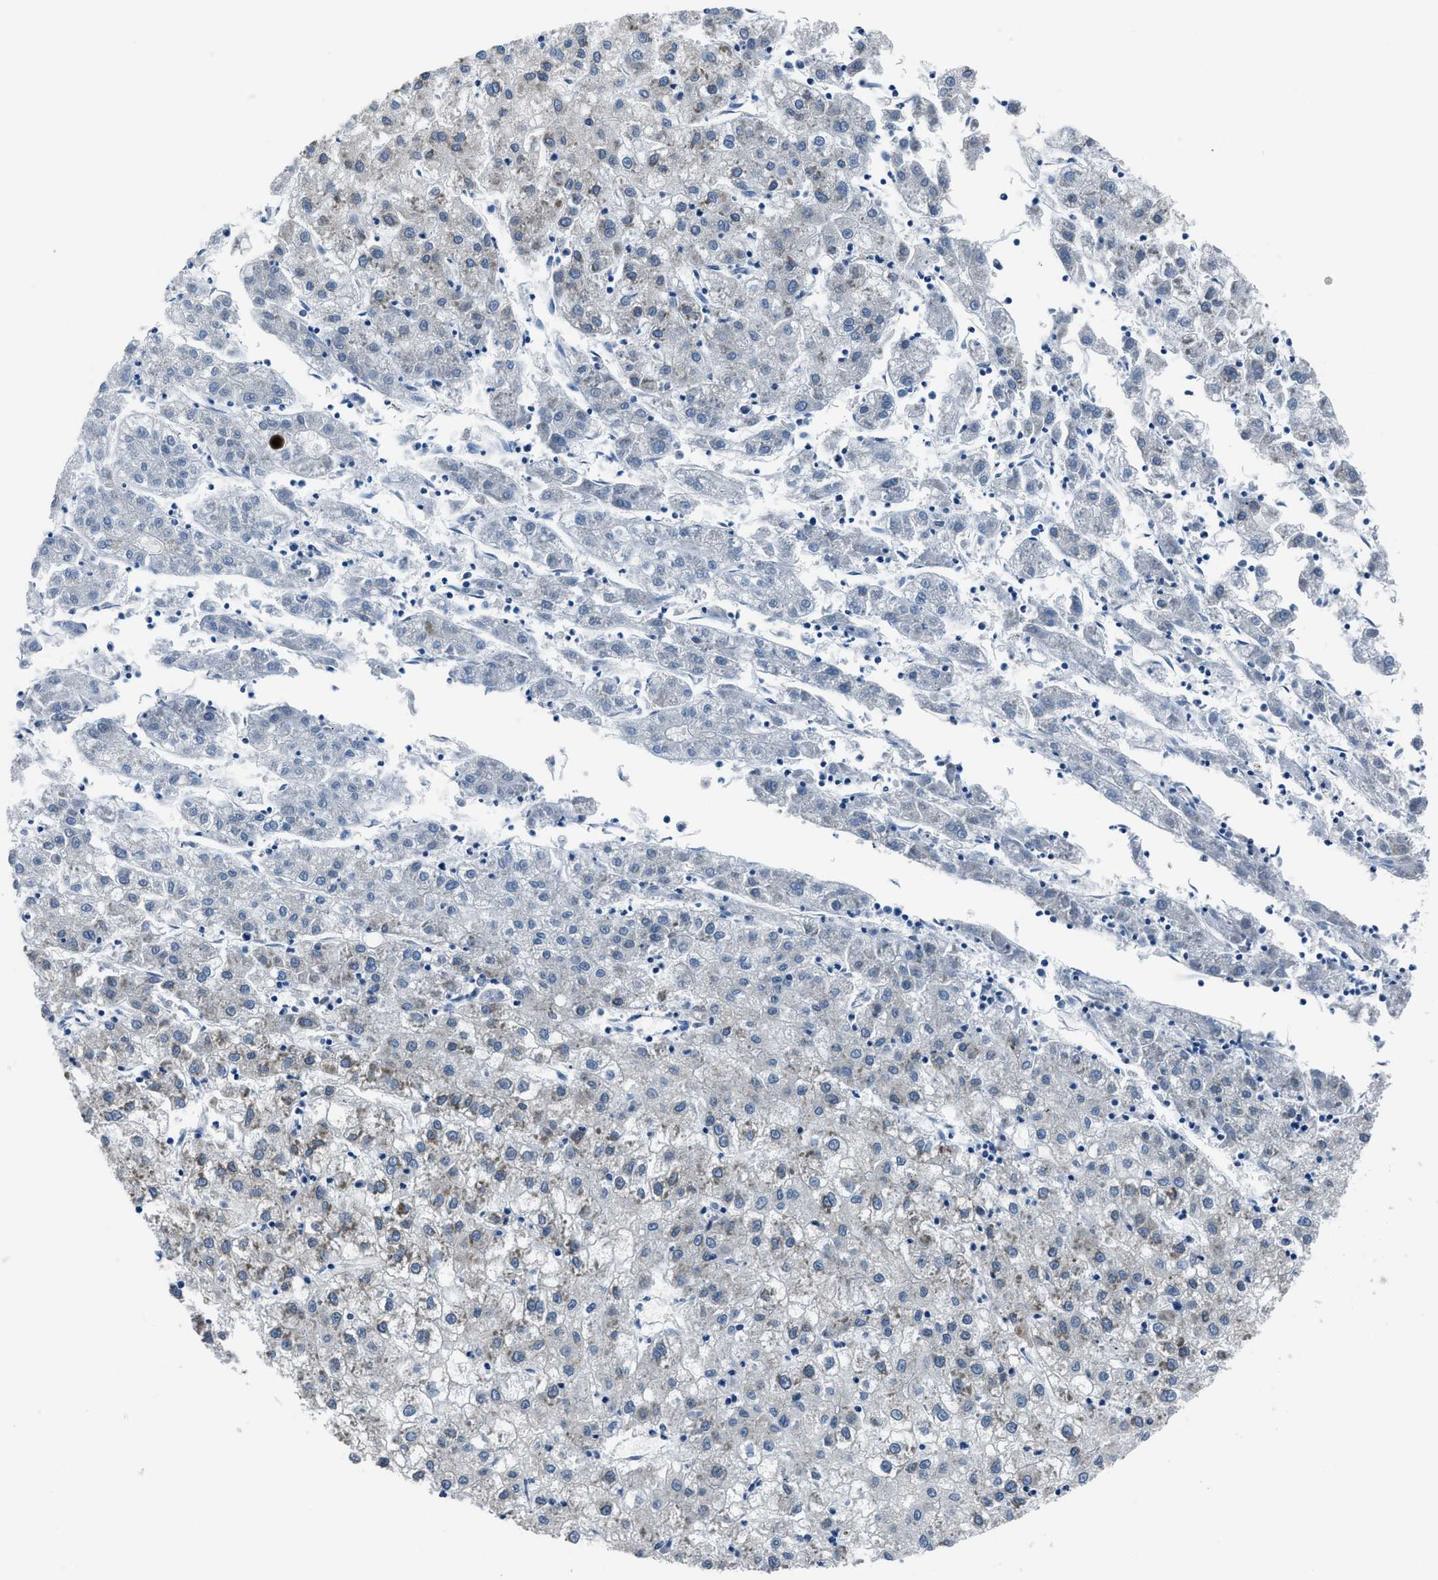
{"staining": {"intensity": "weak", "quantity": "<25%", "location": "cytoplasmic/membranous"}, "tissue": "liver cancer", "cell_type": "Tumor cells", "image_type": "cancer", "snomed": [{"axis": "morphology", "description": "Carcinoma, Hepatocellular, NOS"}, {"axis": "topography", "description": "Liver"}], "caption": "An image of hepatocellular carcinoma (liver) stained for a protein shows no brown staining in tumor cells.", "gene": "GJA3", "patient": {"sex": "male", "age": 72}}